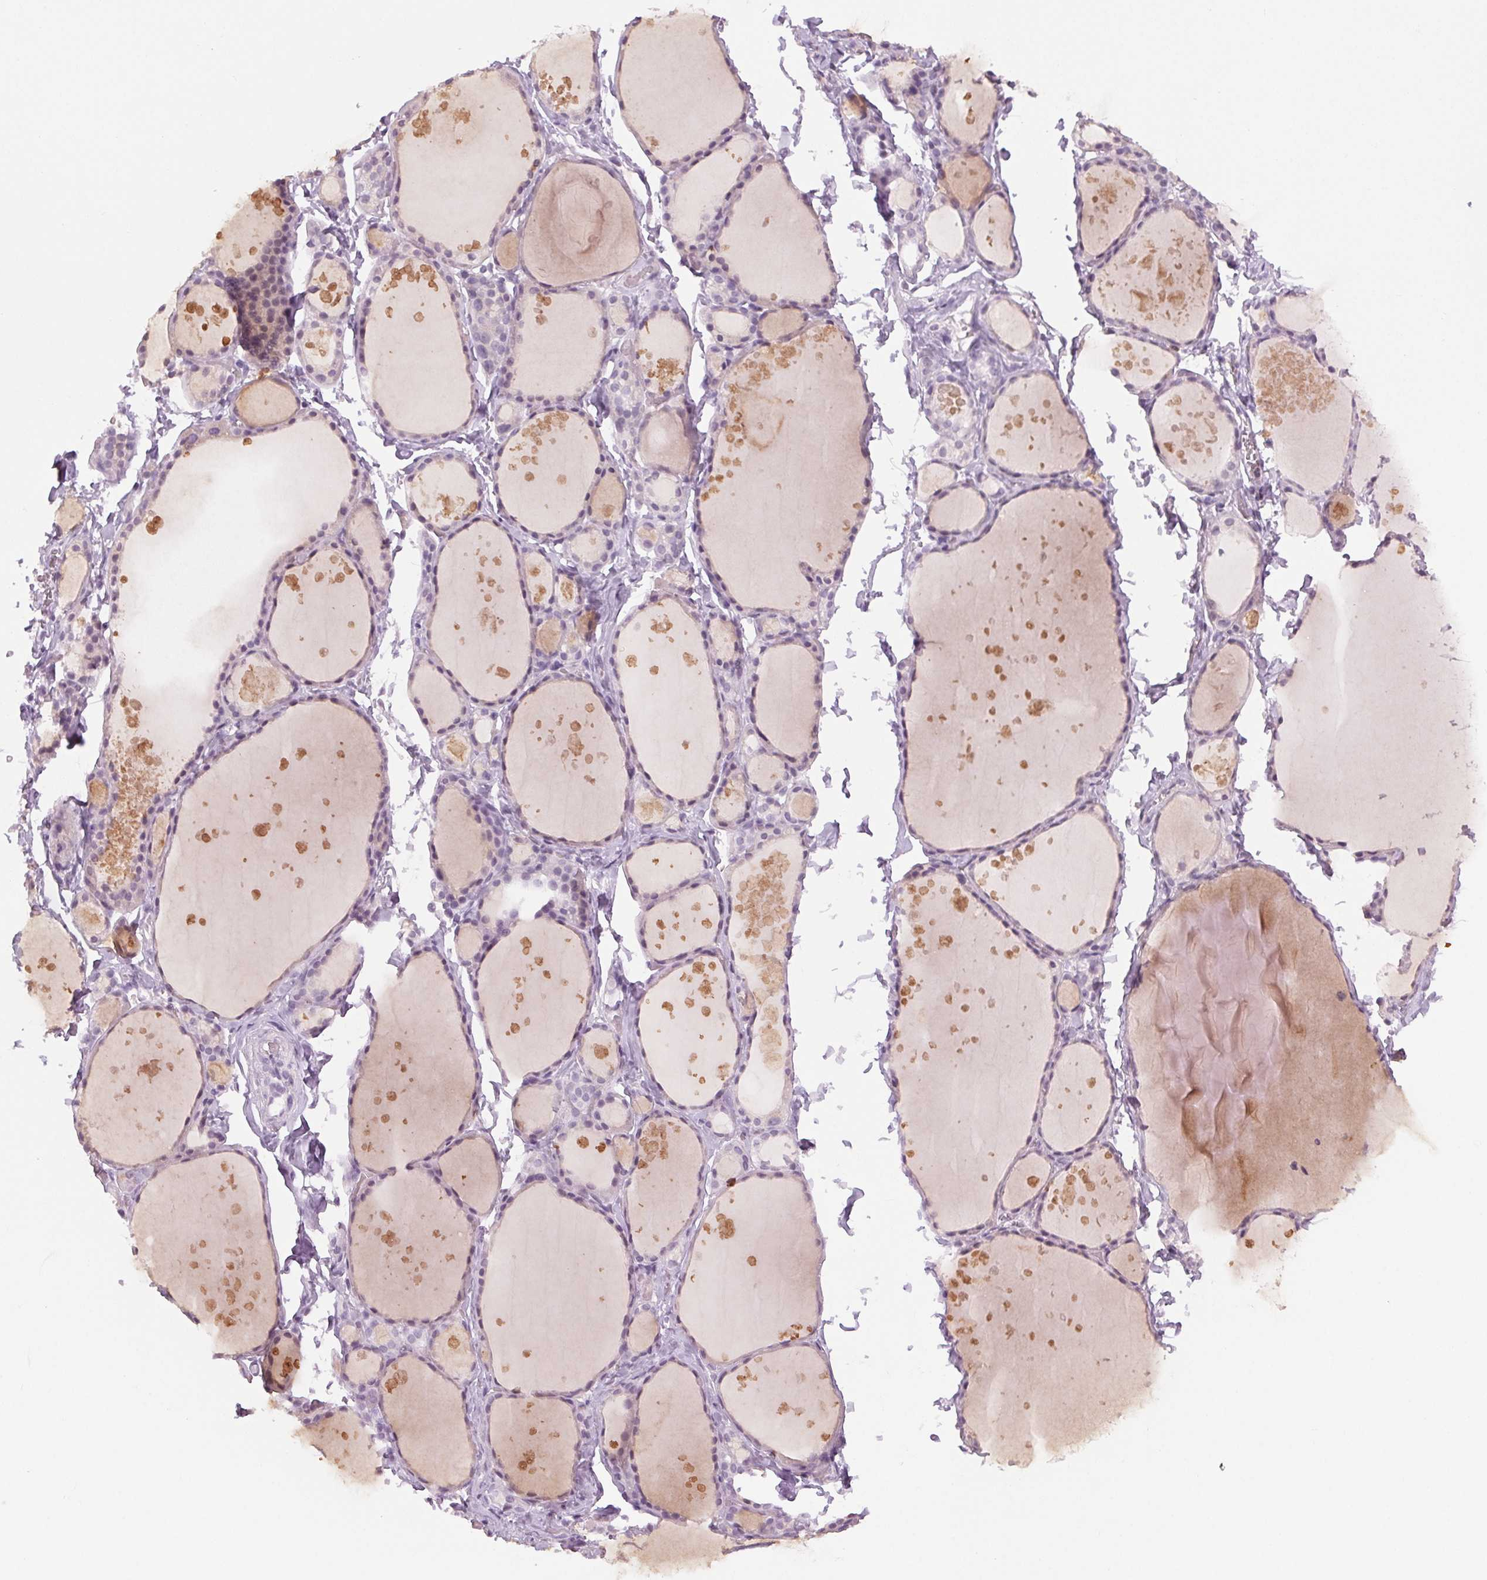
{"staining": {"intensity": "negative", "quantity": "none", "location": "none"}, "tissue": "thyroid gland", "cell_type": "Glandular cells", "image_type": "normal", "snomed": [{"axis": "morphology", "description": "Normal tissue, NOS"}, {"axis": "topography", "description": "Thyroid gland"}], "caption": "The micrograph demonstrates no staining of glandular cells in benign thyroid gland. (Brightfield microscopy of DAB (3,3'-diaminobenzidine) IHC at high magnification).", "gene": "SLC6A19", "patient": {"sex": "male", "age": 68}}